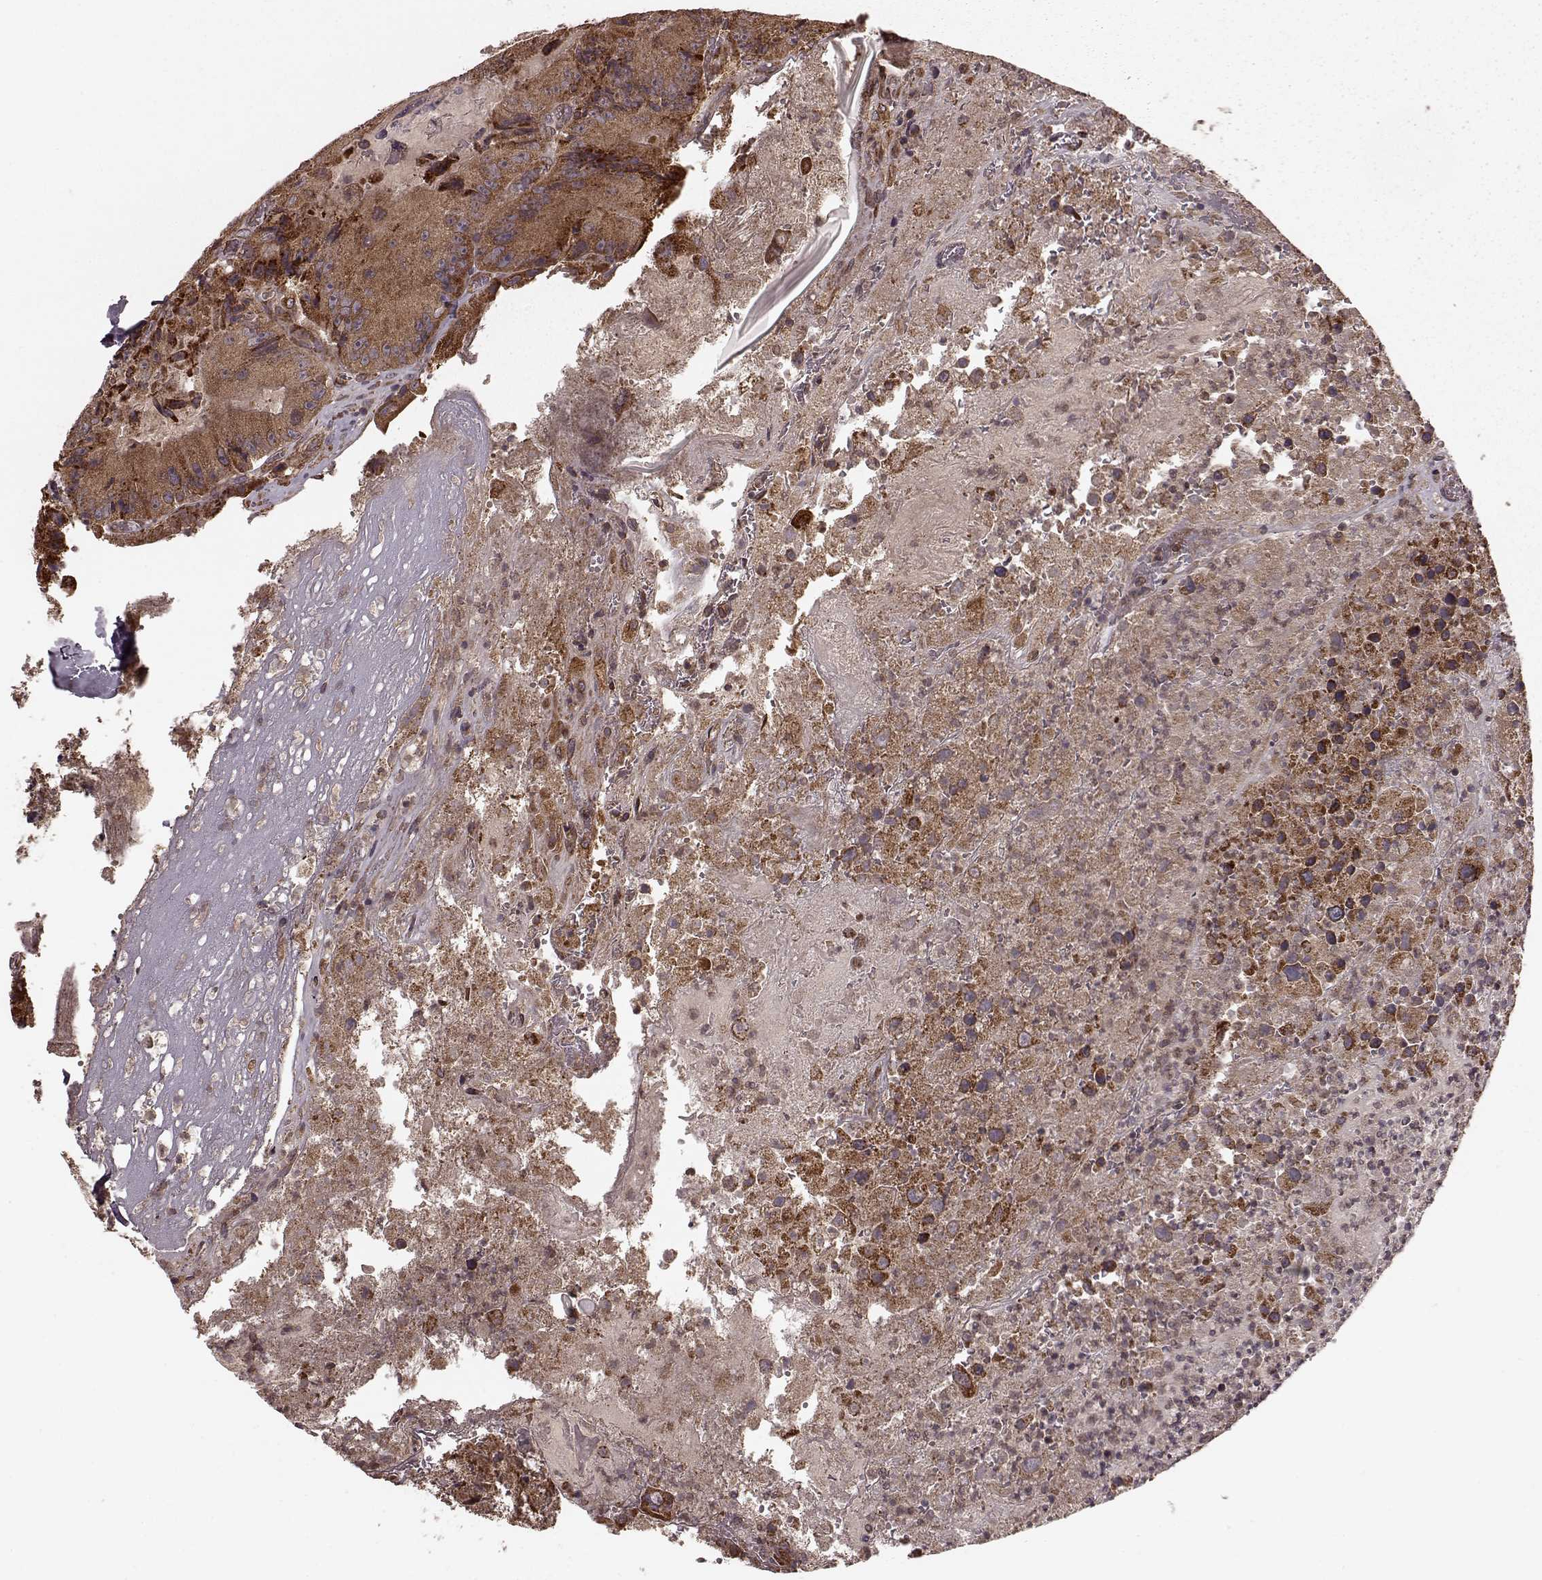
{"staining": {"intensity": "moderate", "quantity": ">75%", "location": "cytoplasmic/membranous"}, "tissue": "colorectal cancer", "cell_type": "Tumor cells", "image_type": "cancer", "snomed": [{"axis": "morphology", "description": "Adenocarcinoma, NOS"}, {"axis": "topography", "description": "Colon"}], "caption": "Protein analysis of colorectal adenocarcinoma tissue shows moderate cytoplasmic/membranous expression in about >75% of tumor cells.", "gene": "AGPAT1", "patient": {"sex": "female", "age": 86}}